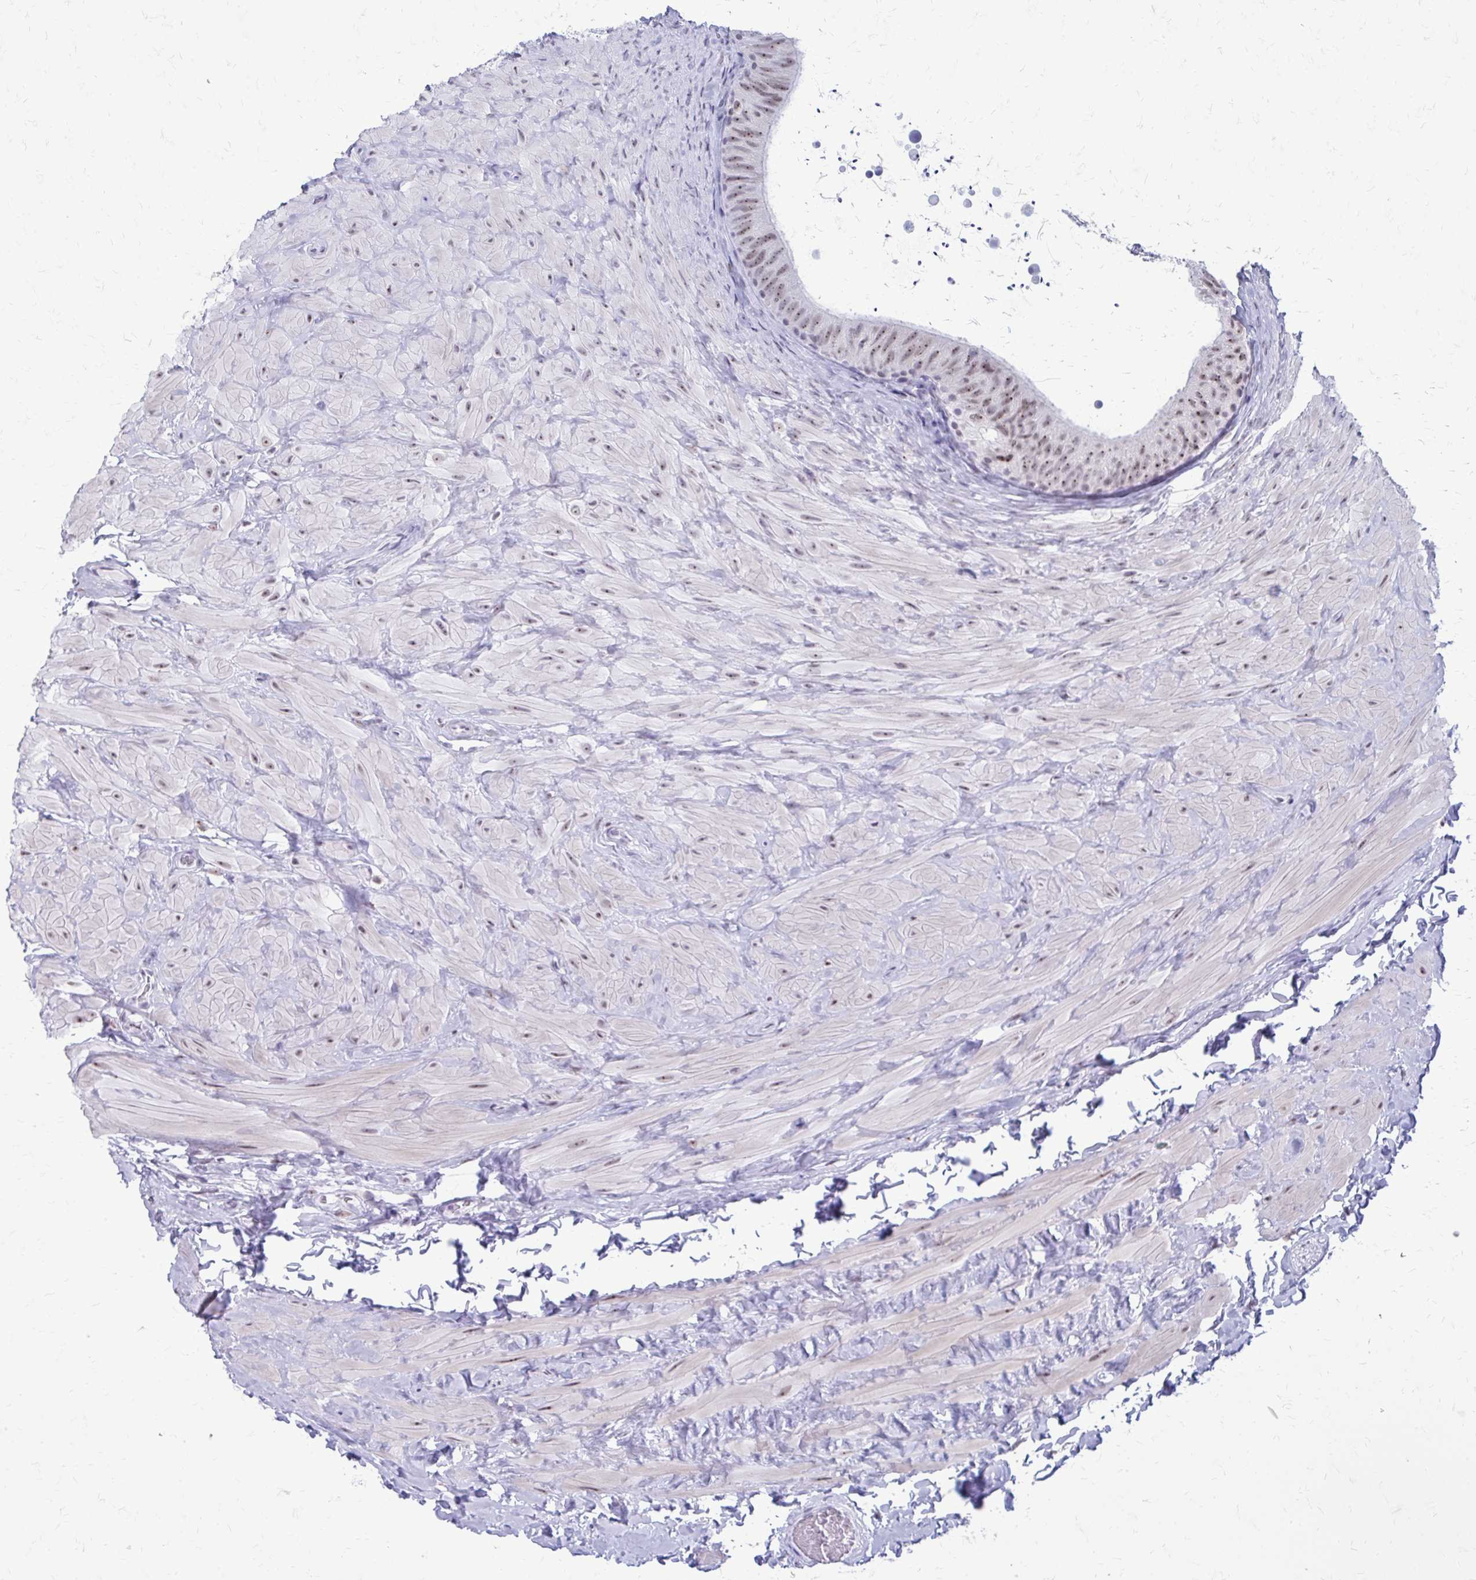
{"staining": {"intensity": "moderate", "quantity": "25%-75%", "location": "nuclear"}, "tissue": "epididymis", "cell_type": "Glandular cells", "image_type": "normal", "snomed": [{"axis": "morphology", "description": "Normal tissue, NOS"}, {"axis": "topography", "description": "Epididymis, spermatic cord, NOS"}, {"axis": "topography", "description": "Epididymis"}], "caption": "Moderate nuclear expression is appreciated in about 25%-75% of glandular cells in normal epididymis. (IHC, brightfield microscopy, high magnification).", "gene": "PROSER1", "patient": {"sex": "male", "age": 31}}